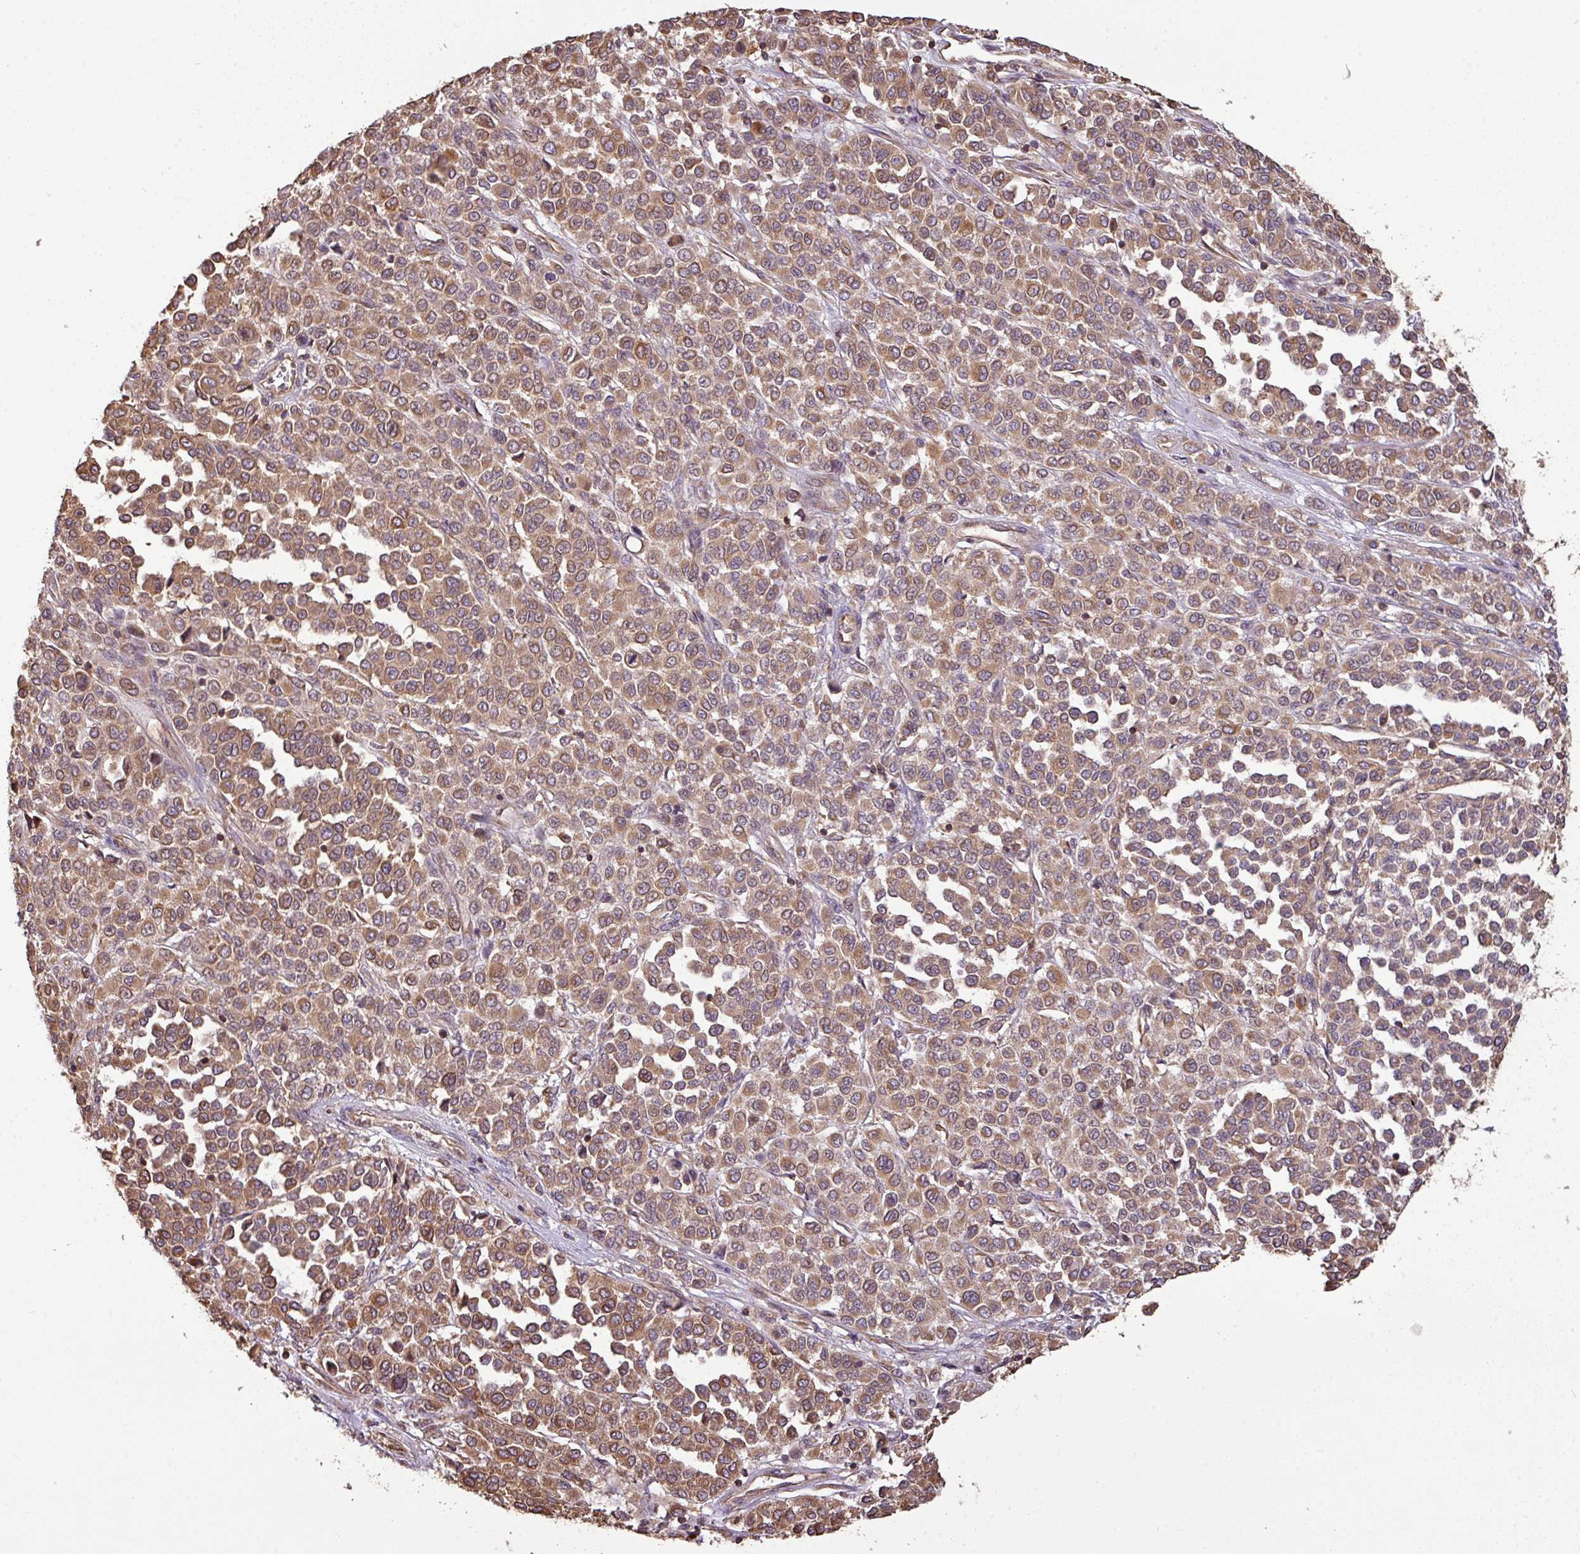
{"staining": {"intensity": "moderate", "quantity": ">75%", "location": "cytoplasmic/membranous,nuclear"}, "tissue": "melanoma", "cell_type": "Tumor cells", "image_type": "cancer", "snomed": [{"axis": "morphology", "description": "Malignant melanoma, Metastatic site"}, {"axis": "topography", "description": "Pancreas"}], "caption": "Brown immunohistochemical staining in human melanoma shows moderate cytoplasmic/membranous and nuclear positivity in approximately >75% of tumor cells. (DAB IHC, brown staining for protein, blue staining for nuclei).", "gene": "VENTX", "patient": {"sex": "female", "age": 30}}